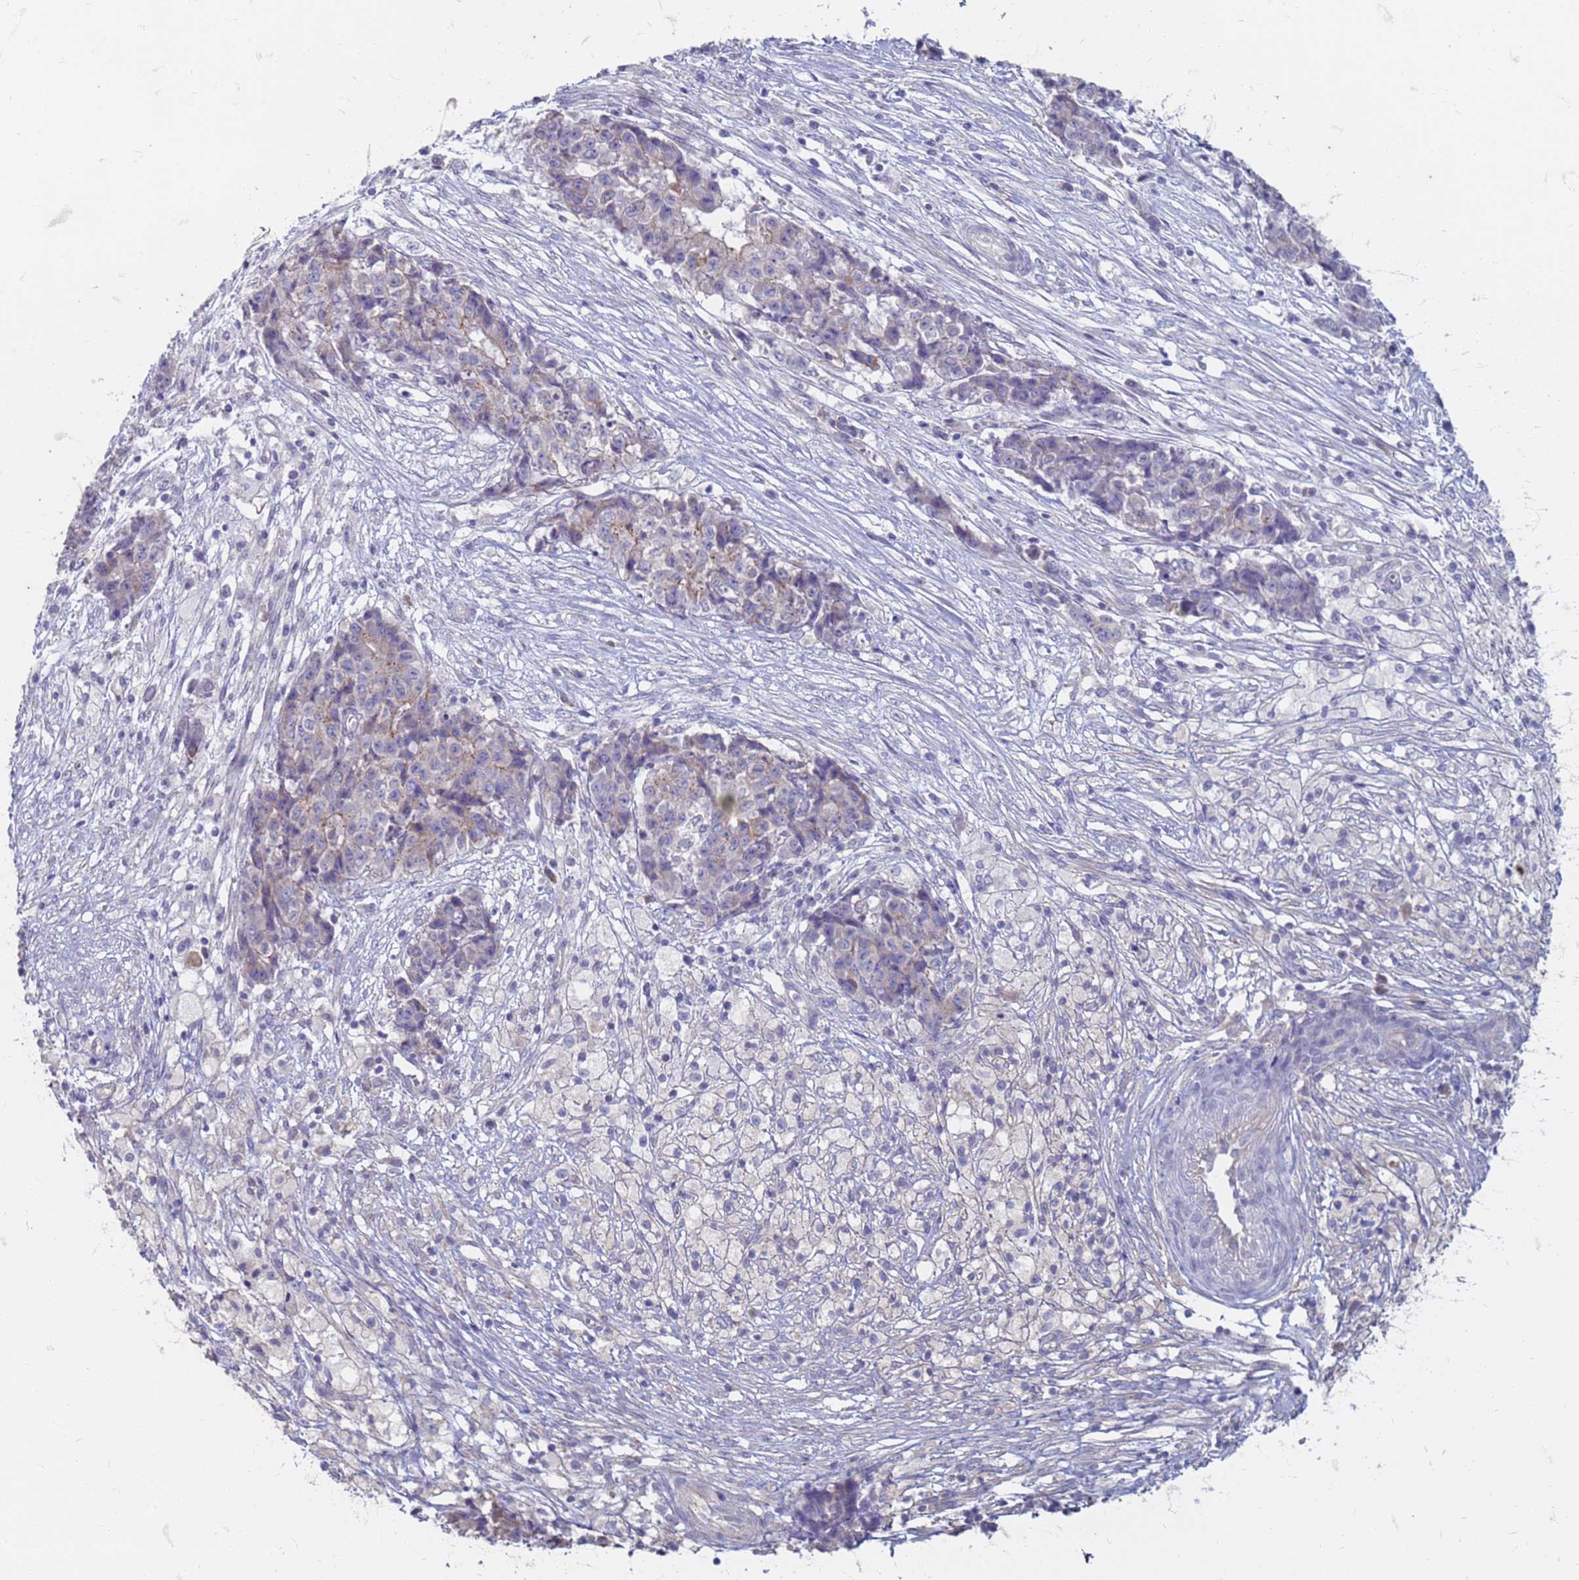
{"staining": {"intensity": "negative", "quantity": "none", "location": "none"}, "tissue": "ovarian cancer", "cell_type": "Tumor cells", "image_type": "cancer", "snomed": [{"axis": "morphology", "description": "Carcinoma, endometroid"}, {"axis": "topography", "description": "Ovary"}], "caption": "Tumor cells are negative for protein expression in human ovarian cancer (endometroid carcinoma). (Stains: DAB IHC with hematoxylin counter stain, Microscopy: brightfield microscopy at high magnification).", "gene": "SUCO", "patient": {"sex": "female", "age": 42}}